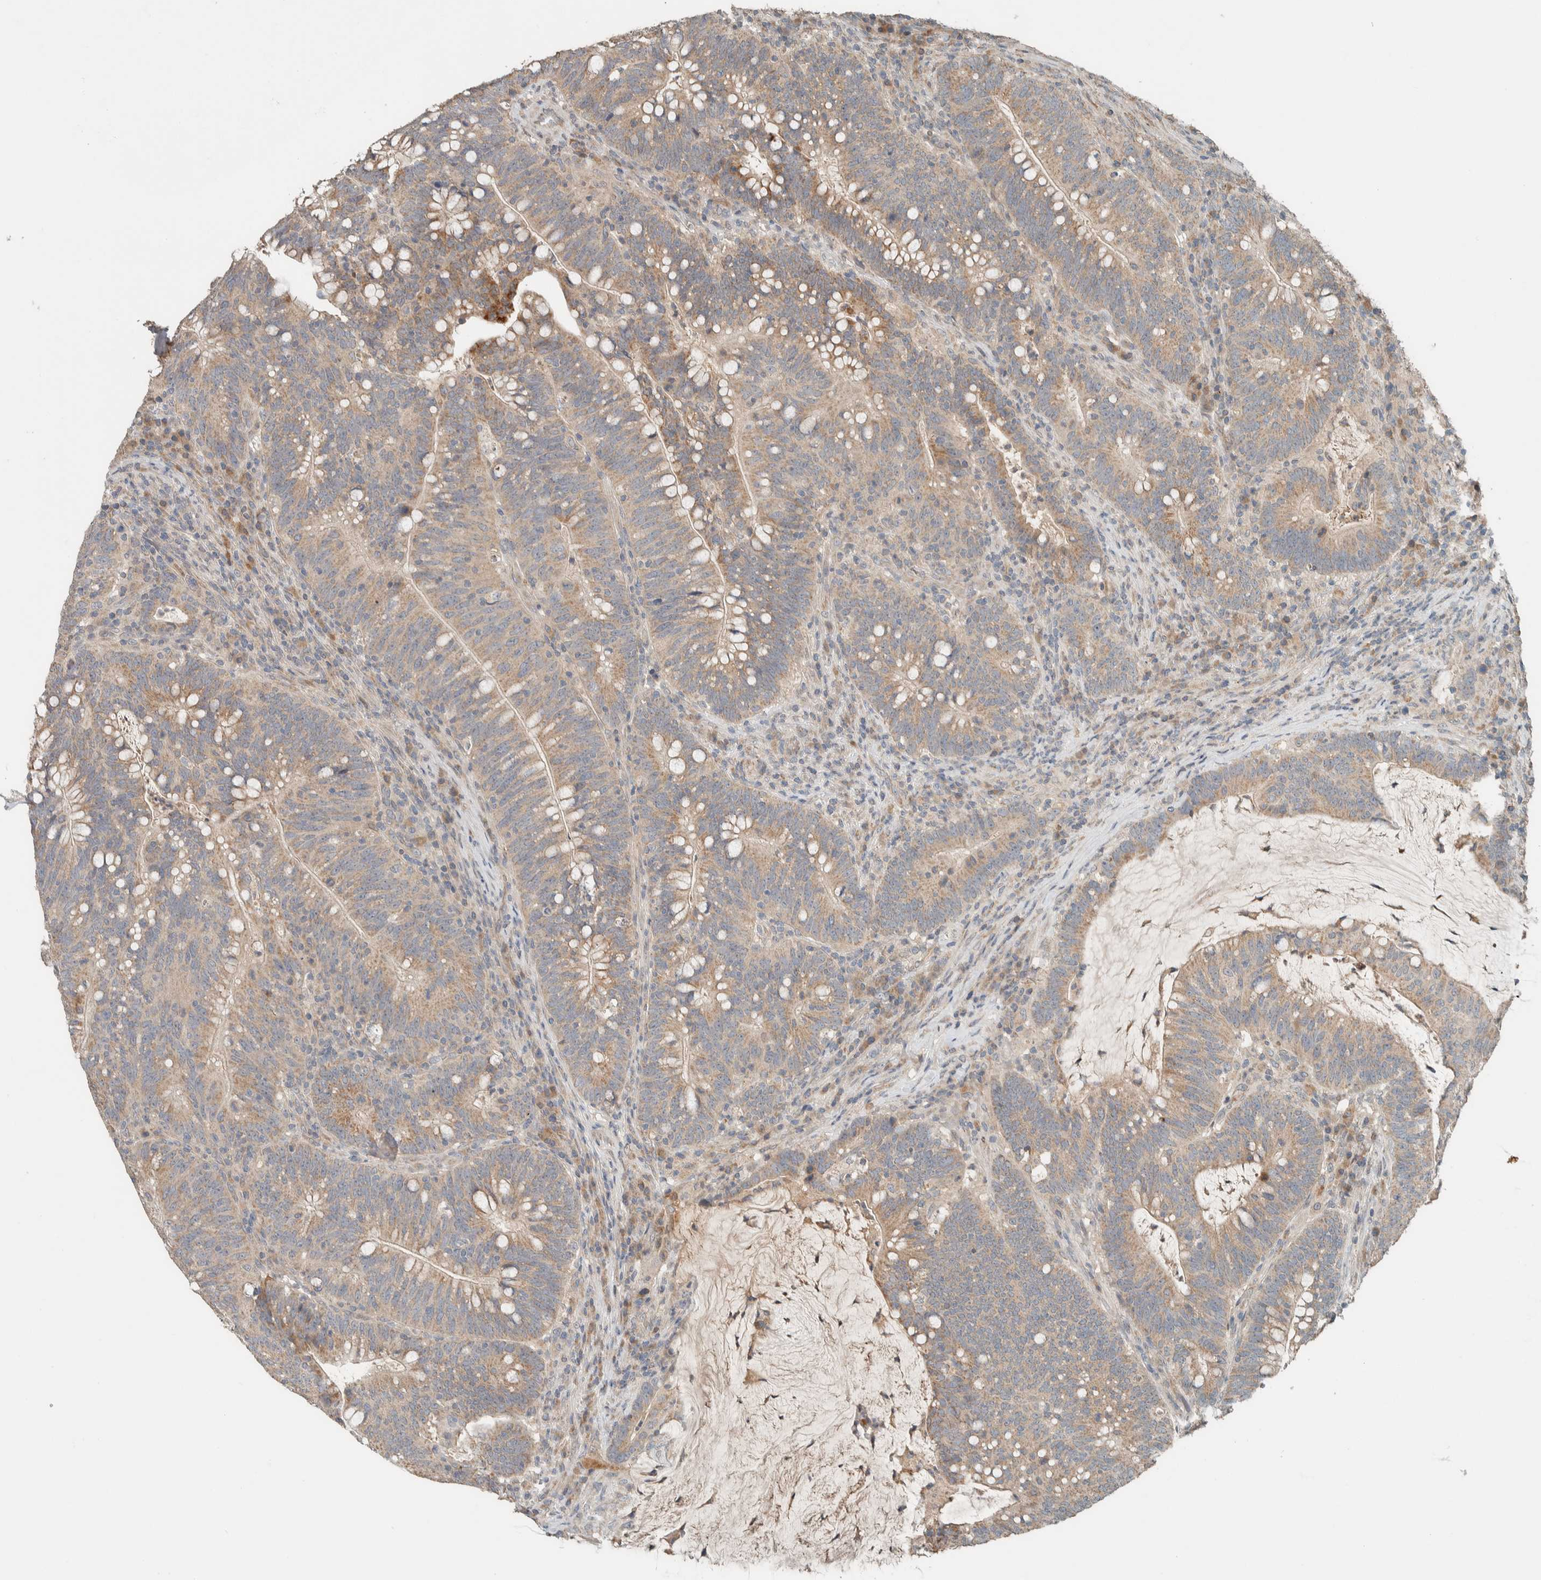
{"staining": {"intensity": "weak", "quantity": ">75%", "location": "cytoplasmic/membranous"}, "tissue": "colorectal cancer", "cell_type": "Tumor cells", "image_type": "cancer", "snomed": [{"axis": "morphology", "description": "Adenocarcinoma, NOS"}, {"axis": "topography", "description": "Colon"}], "caption": "Colorectal adenocarcinoma stained with a protein marker demonstrates weak staining in tumor cells.", "gene": "NBR1", "patient": {"sex": "female", "age": 66}}